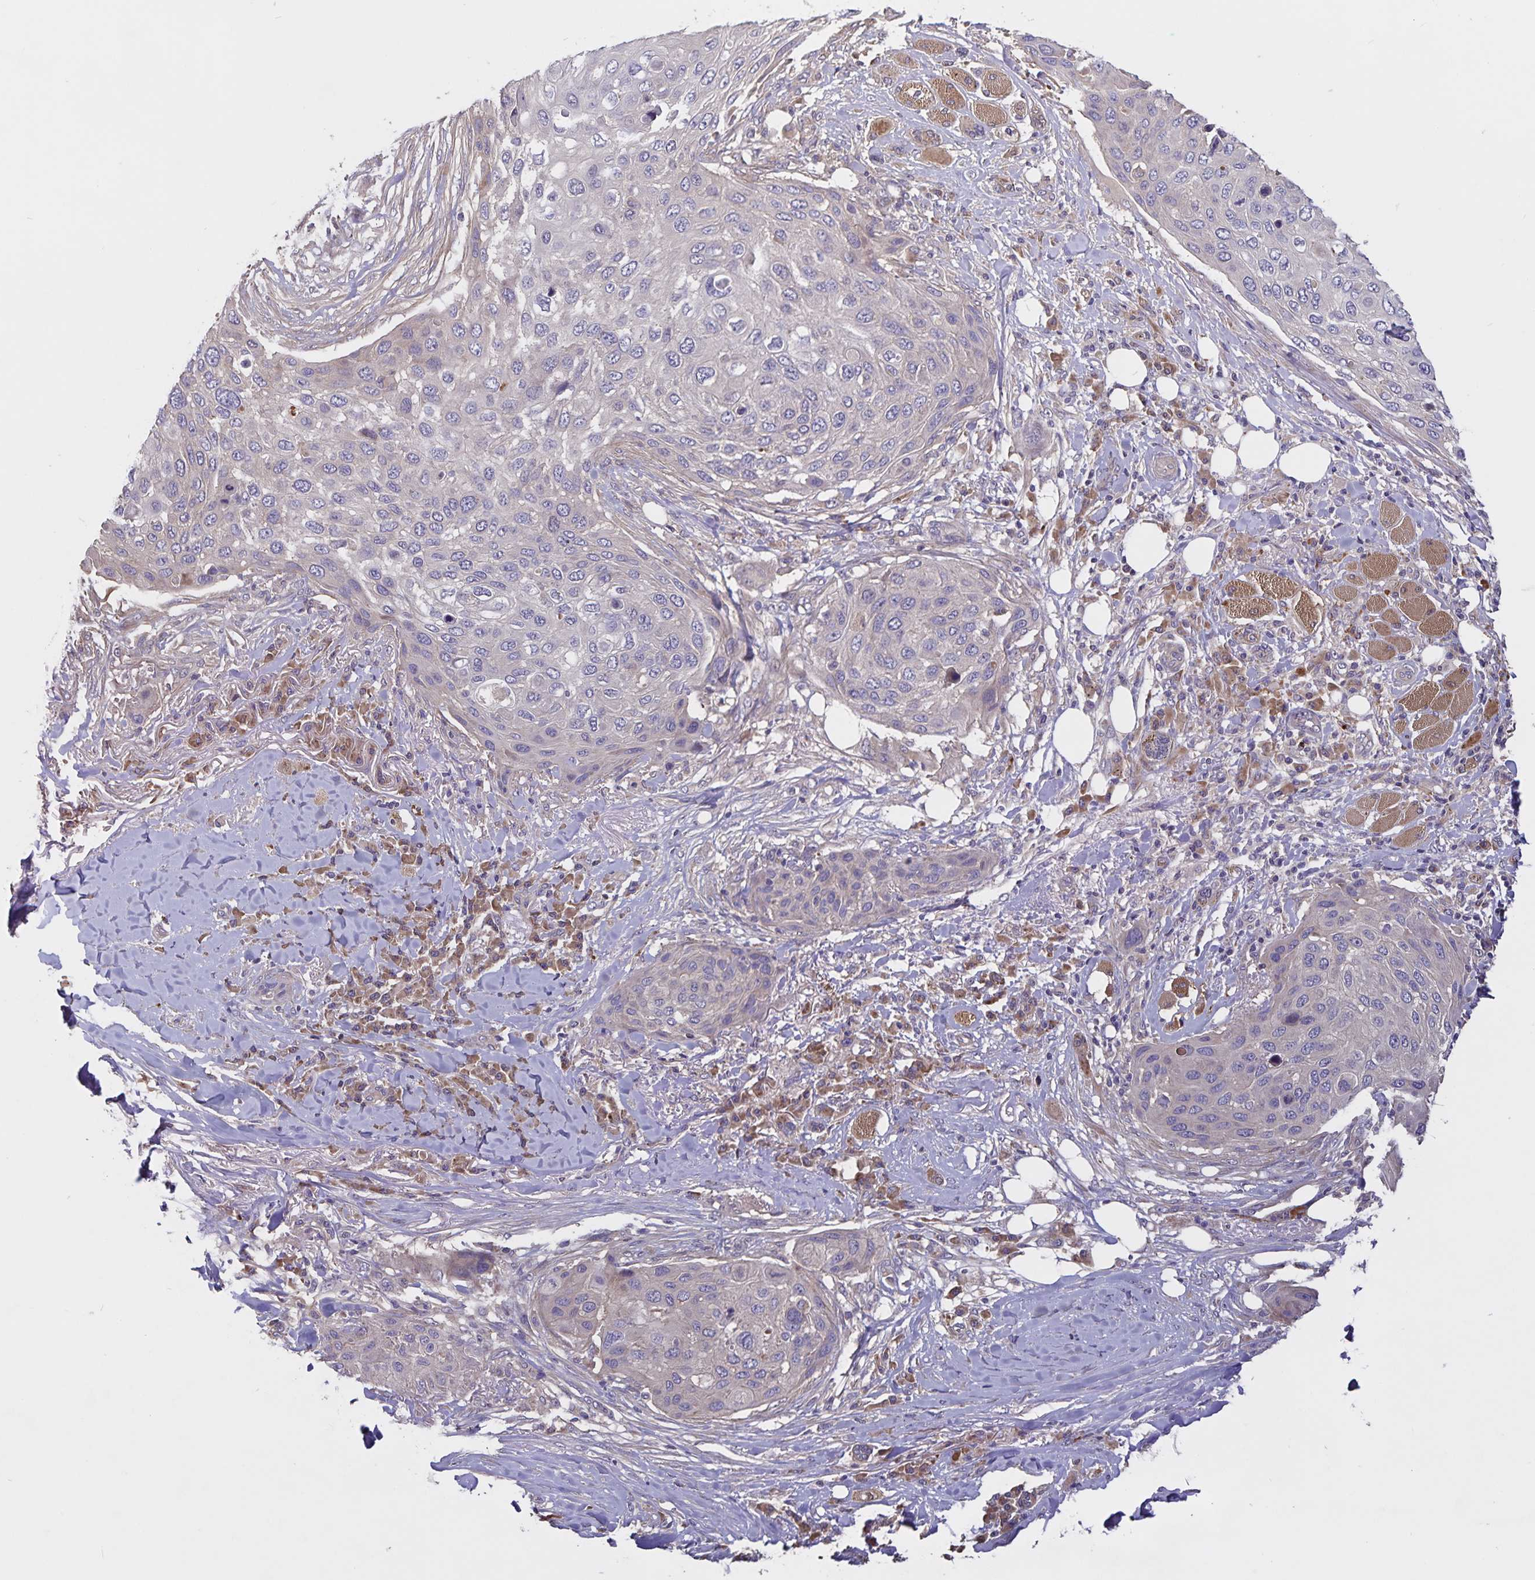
{"staining": {"intensity": "negative", "quantity": "none", "location": "none"}, "tissue": "skin cancer", "cell_type": "Tumor cells", "image_type": "cancer", "snomed": [{"axis": "morphology", "description": "Squamous cell carcinoma, NOS"}, {"axis": "topography", "description": "Skin"}], "caption": "IHC of skin squamous cell carcinoma shows no positivity in tumor cells.", "gene": "FBXL16", "patient": {"sex": "female", "age": 87}}